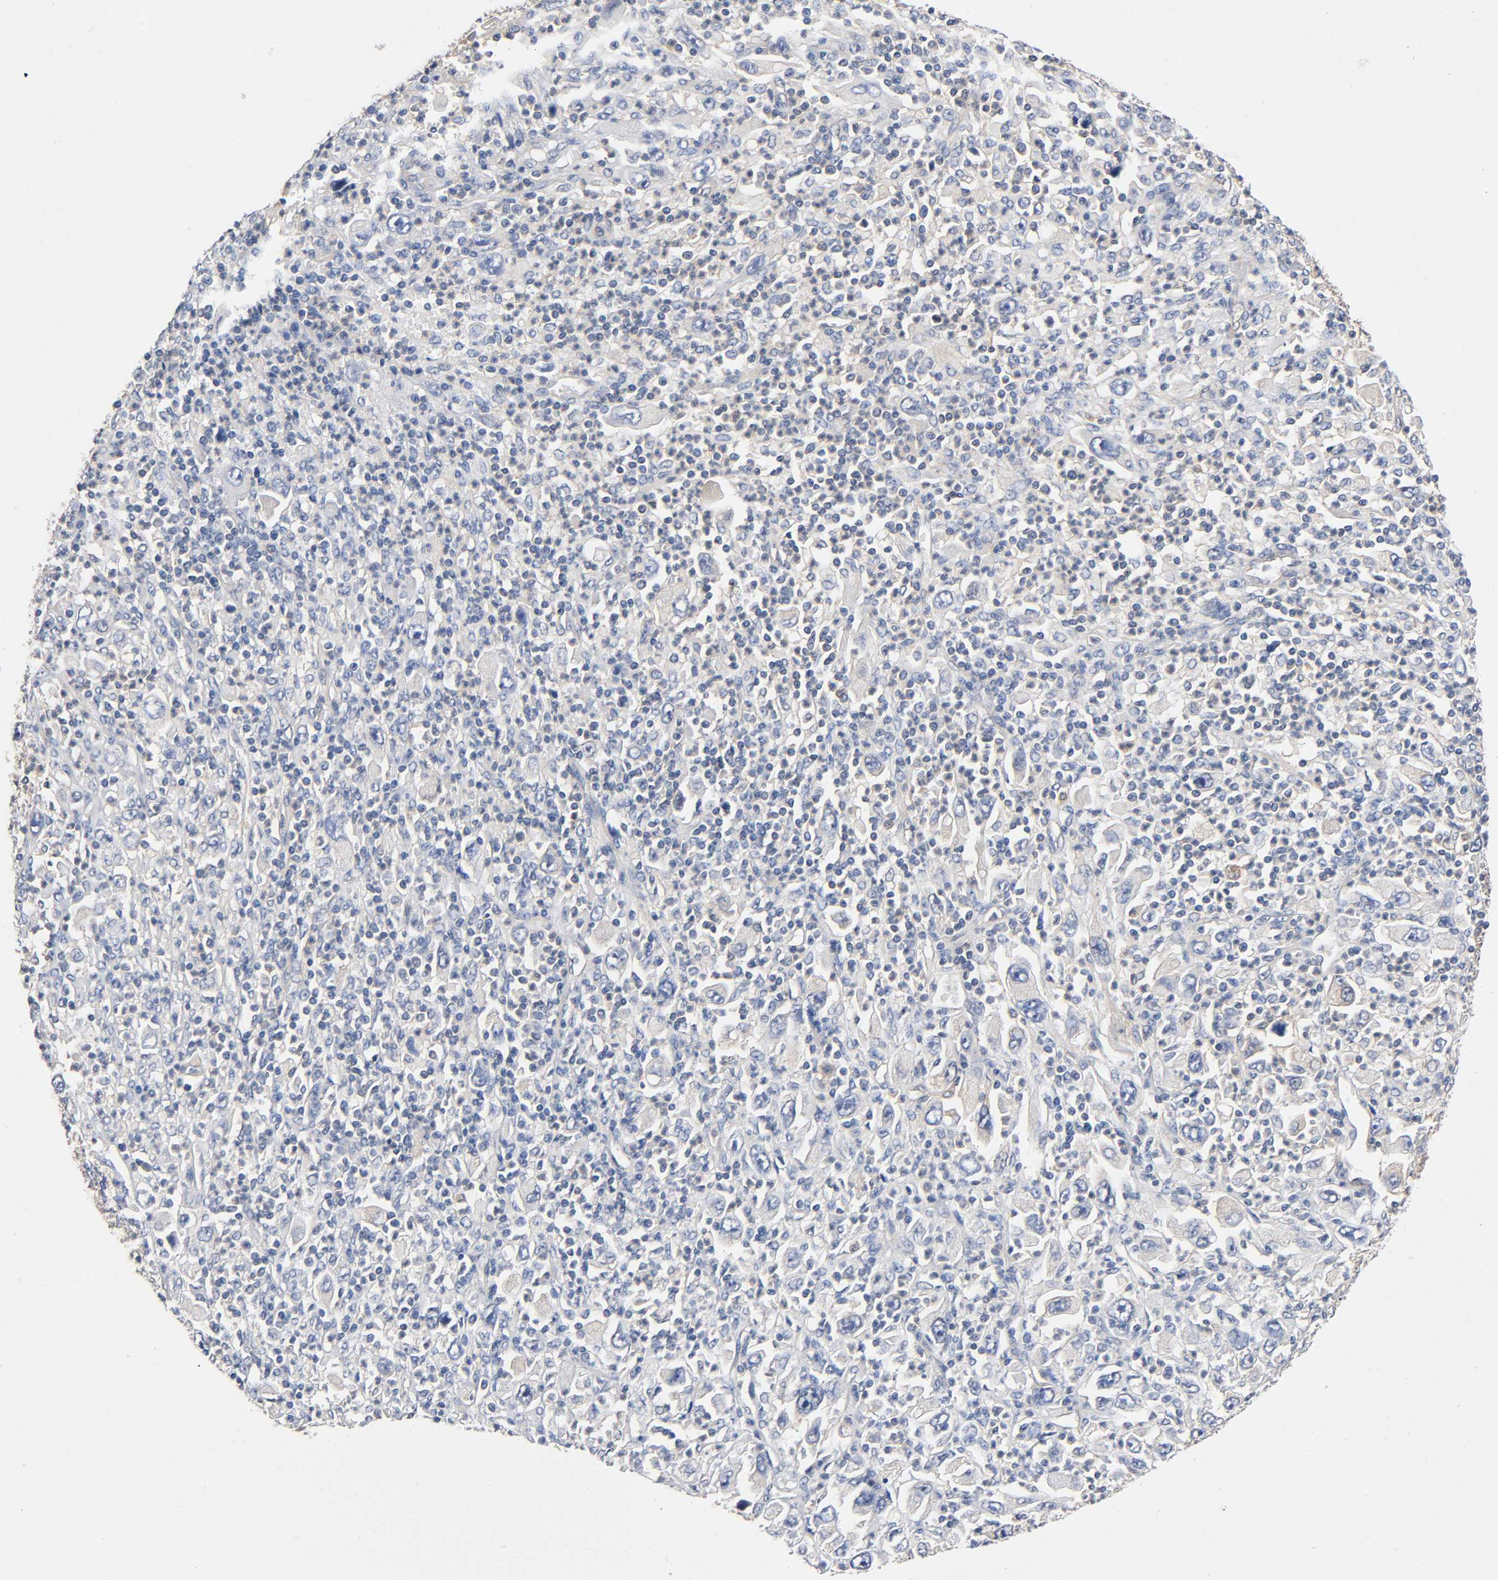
{"staining": {"intensity": "weak", "quantity": "25%-75%", "location": "cytoplasmic/membranous"}, "tissue": "melanoma", "cell_type": "Tumor cells", "image_type": "cancer", "snomed": [{"axis": "morphology", "description": "Malignant melanoma, Metastatic site"}, {"axis": "topography", "description": "Skin"}], "caption": "Immunohistochemical staining of human malignant melanoma (metastatic site) exhibits weak cytoplasmic/membranous protein positivity in approximately 25%-75% of tumor cells. (DAB = brown stain, brightfield microscopy at high magnification).", "gene": "PRKAB1", "patient": {"sex": "female", "age": 56}}